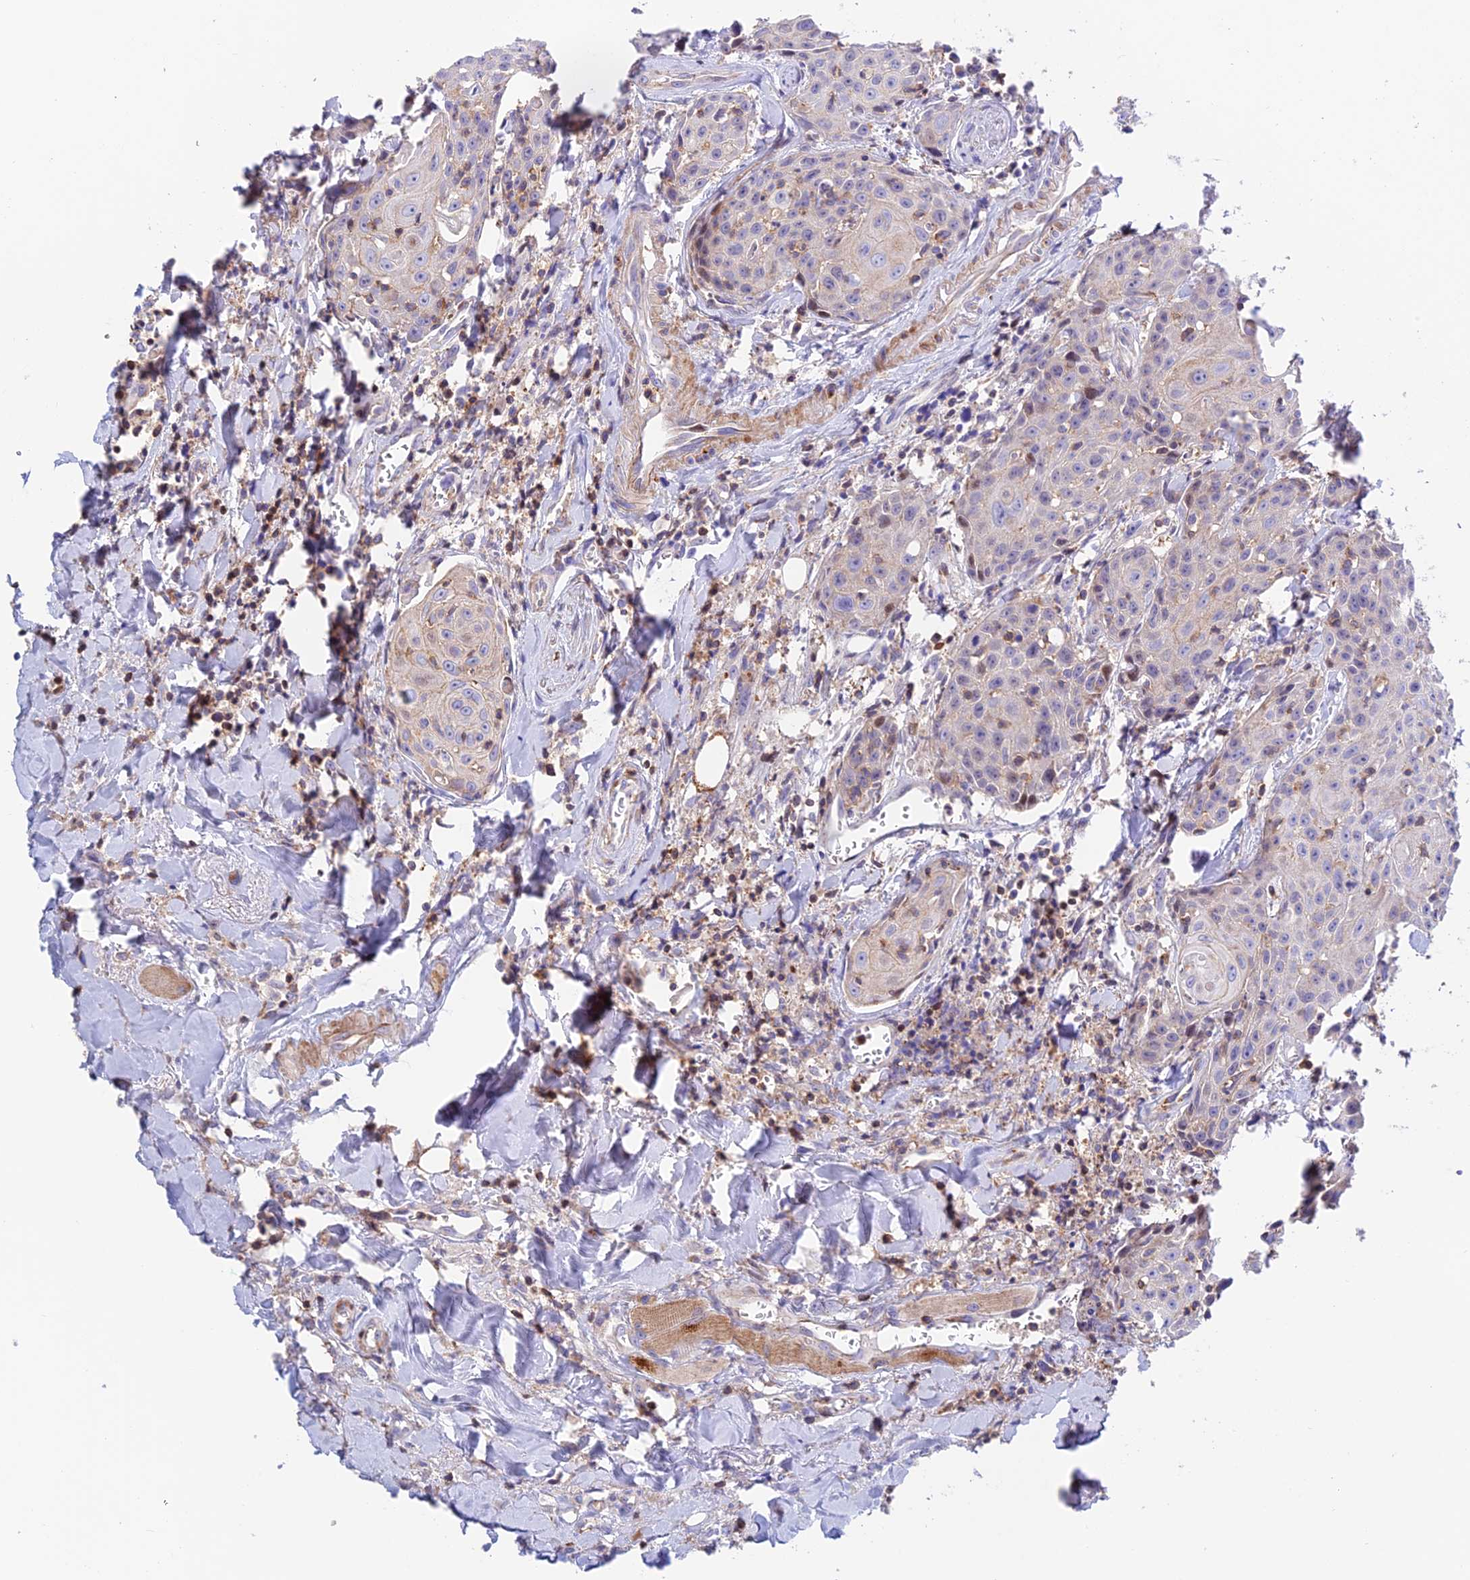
{"staining": {"intensity": "negative", "quantity": "none", "location": "none"}, "tissue": "head and neck cancer", "cell_type": "Tumor cells", "image_type": "cancer", "snomed": [{"axis": "morphology", "description": "Squamous cell carcinoma, NOS"}, {"axis": "topography", "description": "Oral tissue"}, {"axis": "topography", "description": "Head-Neck"}], "caption": "Tumor cells show no significant staining in squamous cell carcinoma (head and neck).", "gene": "PRIM1", "patient": {"sex": "female", "age": 82}}